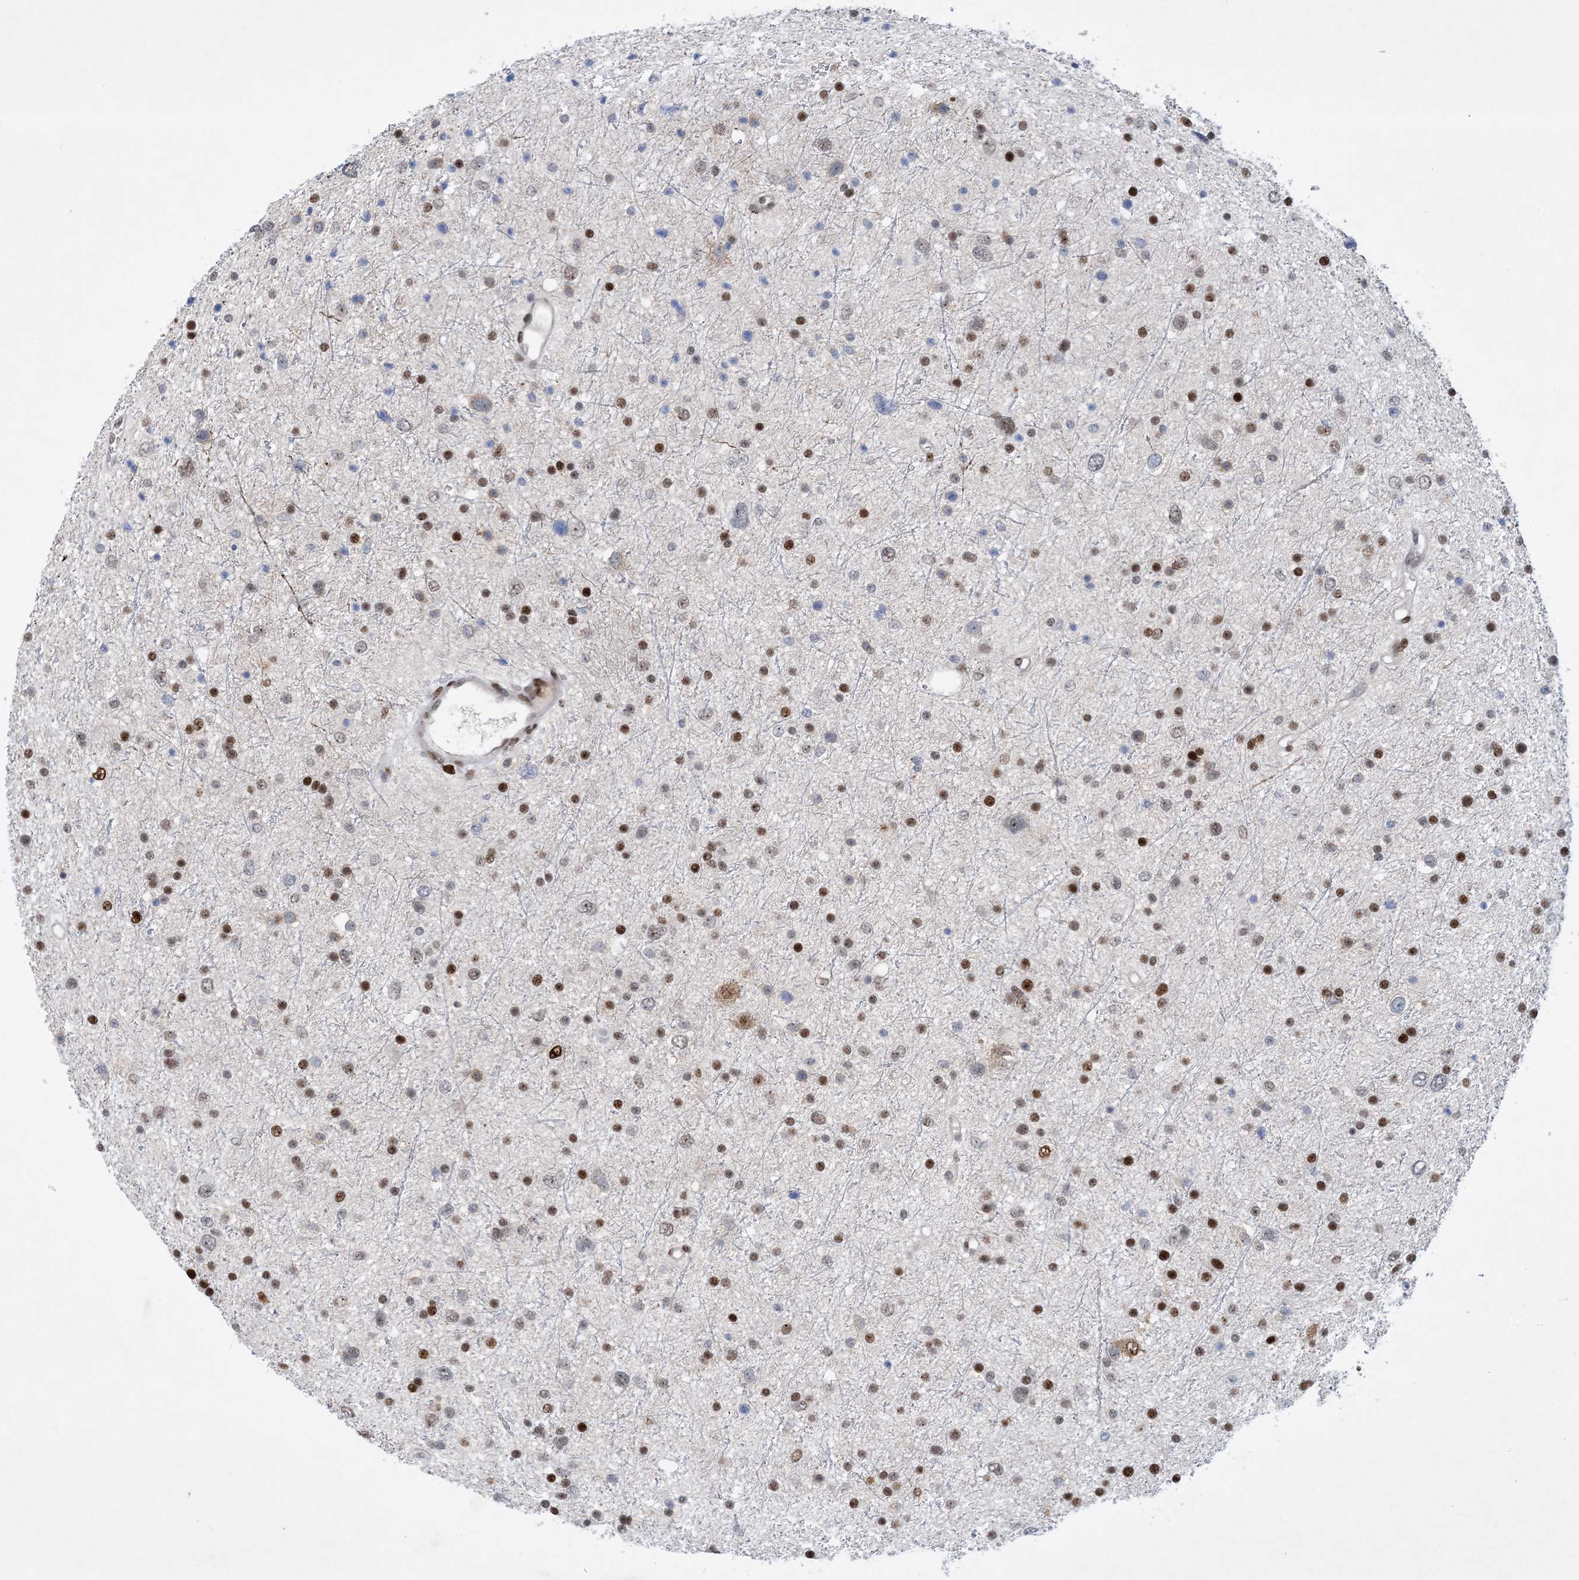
{"staining": {"intensity": "weak", "quantity": "25%-75%", "location": "nuclear"}, "tissue": "glioma", "cell_type": "Tumor cells", "image_type": "cancer", "snomed": [{"axis": "morphology", "description": "Glioma, malignant, Low grade"}, {"axis": "topography", "description": "Brain"}], "caption": "Immunohistochemical staining of human malignant low-grade glioma exhibits low levels of weak nuclear protein expression in about 25%-75% of tumor cells.", "gene": "TSPYL1", "patient": {"sex": "female", "age": 37}}